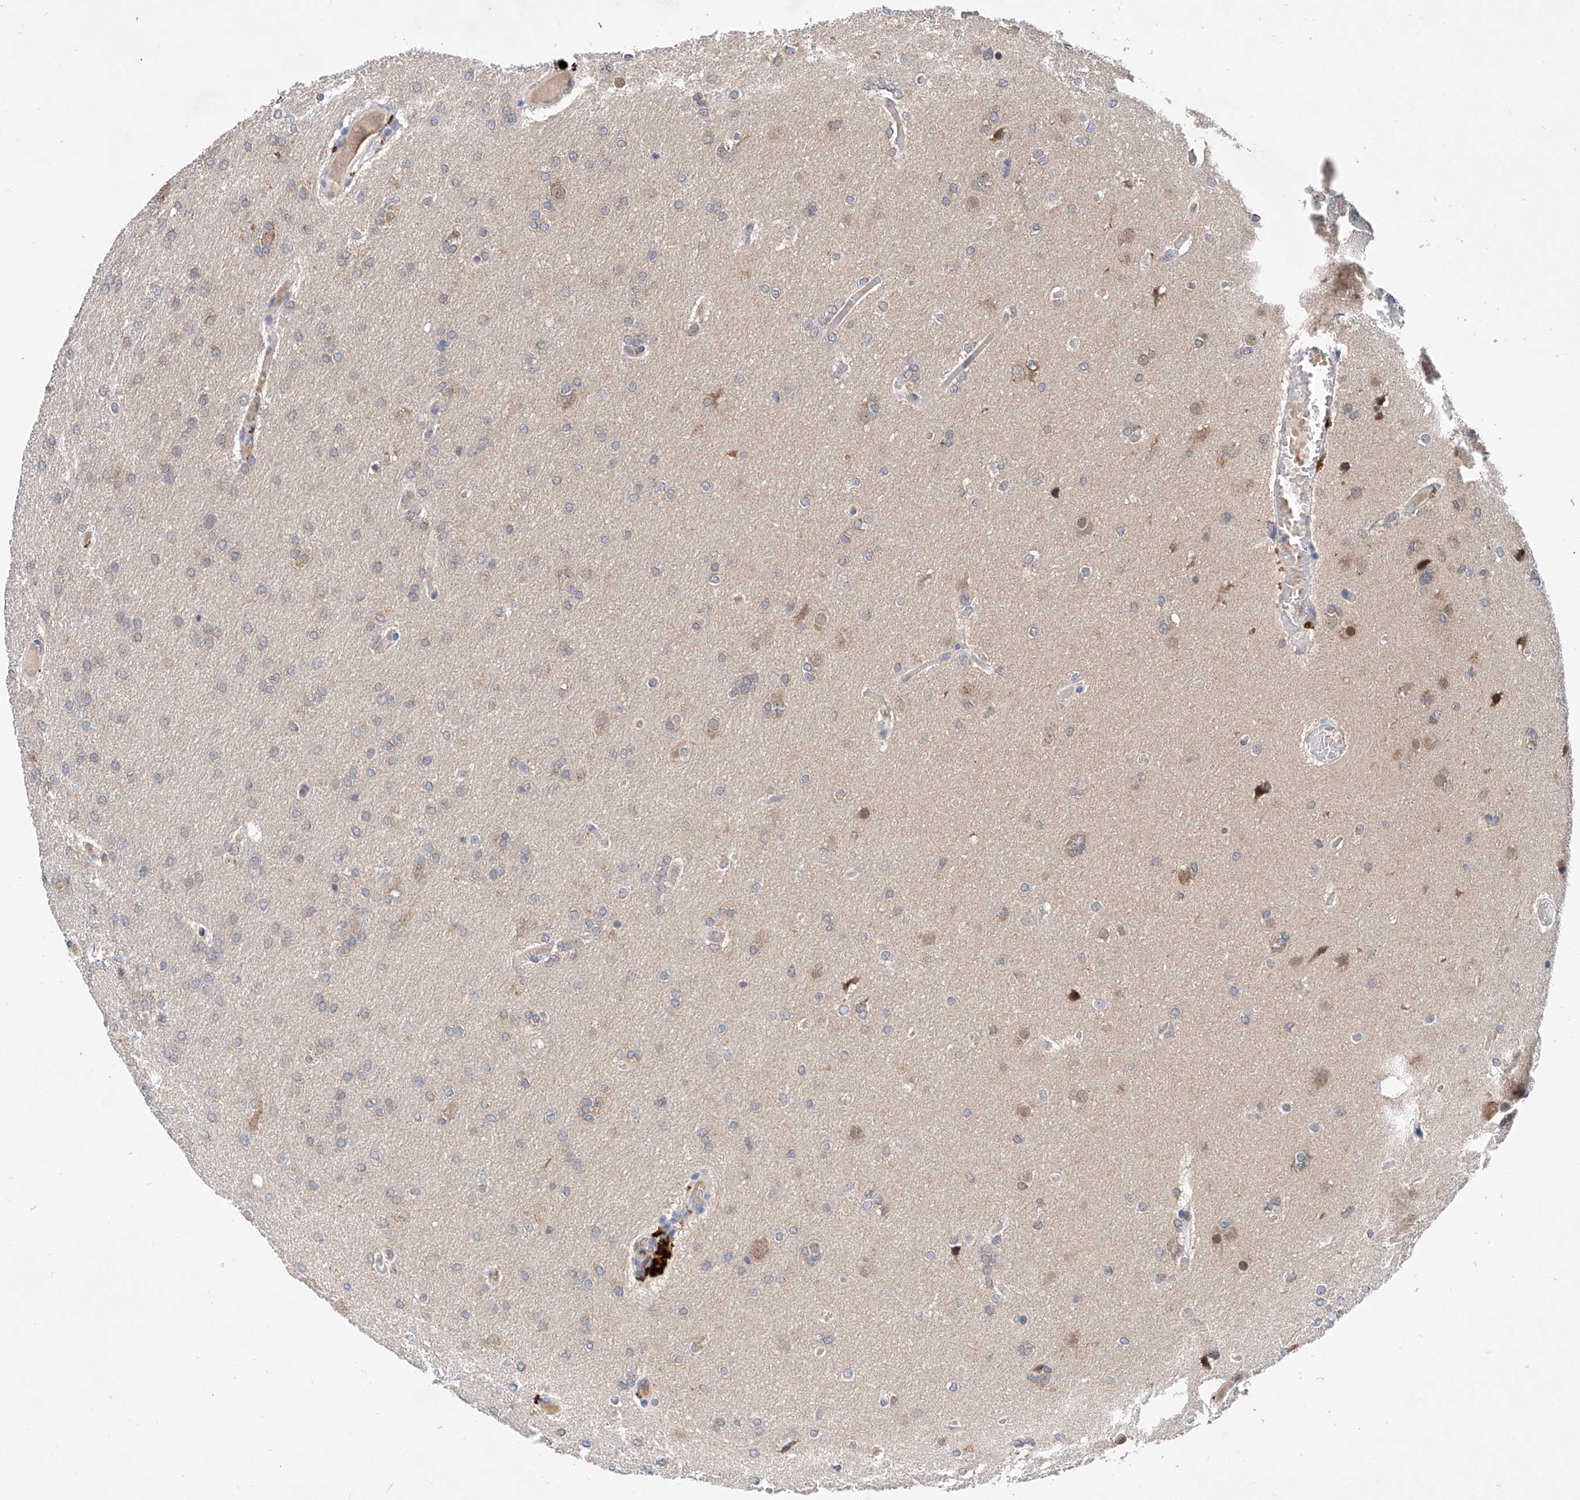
{"staining": {"intensity": "negative", "quantity": "none", "location": "none"}, "tissue": "glioma", "cell_type": "Tumor cells", "image_type": "cancer", "snomed": [{"axis": "morphology", "description": "Glioma, malignant, High grade"}, {"axis": "topography", "description": "Cerebral cortex"}], "caption": "Human malignant glioma (high-grade) stained for a protein using immunohistochemistry (IHC) displays no expression in tumor cells.", "gene": "CARMIL3", "patient": {"sex": "female", "age": 36}}